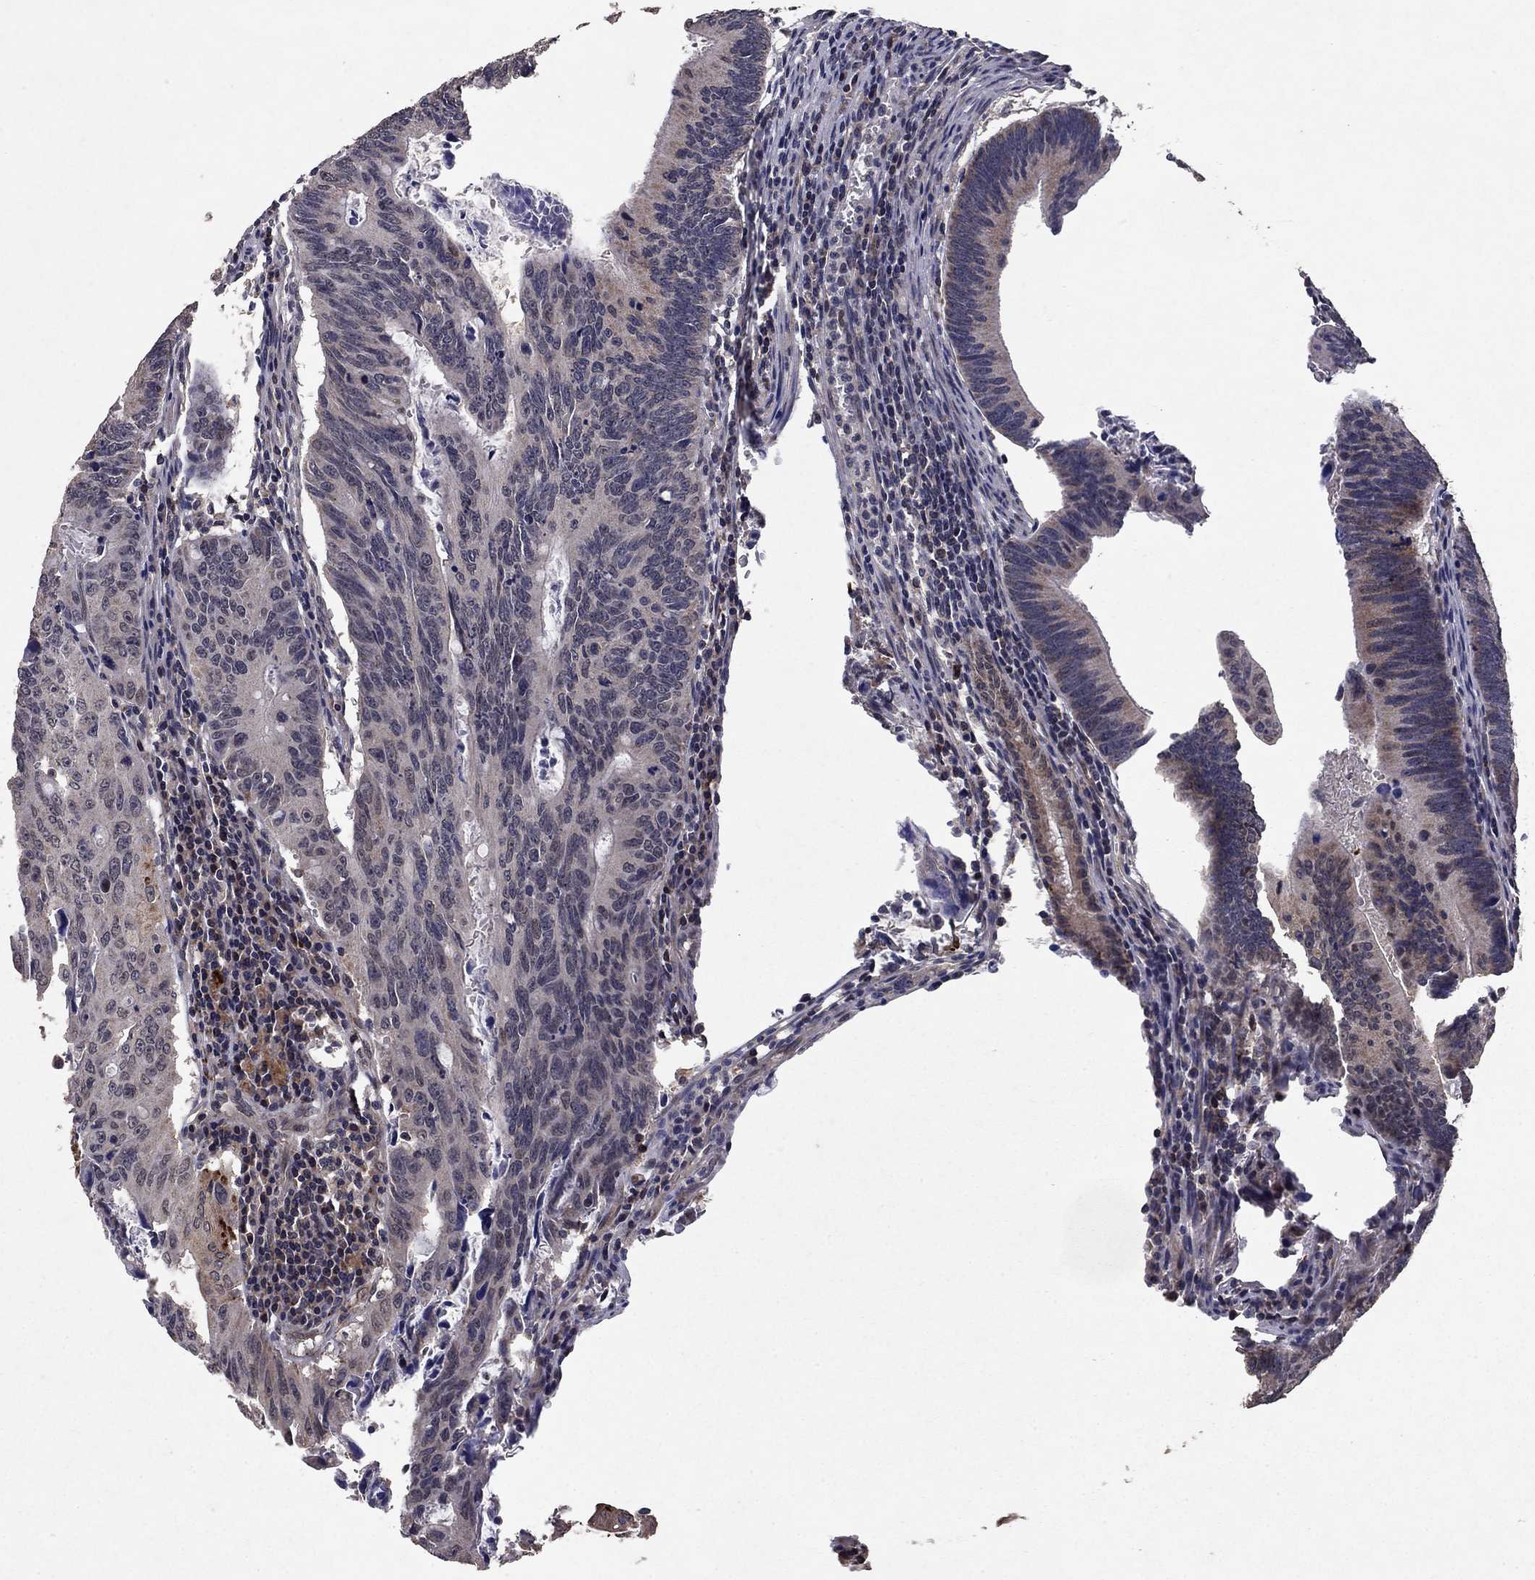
{"staining": {"intensity": "weak", "quantity": "<25%", "location": "cytoplasmic/membranous"}, "tissue": "colorectal cancer", "cell_type": "Tumor cells", "image_type": "cancer", "snomed": [{"axis": "morphology", "description": "Adenocarcinoma, NOS"}, {"axis": "topography", "description": "Colon"}], "caption": "DAB (3,3'-diaminobenzidine) immunohistochemical staining of human adenocarcinoma (colorectal) displays no significant staining in tumor cells.", "gene": "DHRS1", "patient": {"sex": "female", "age": 87}}